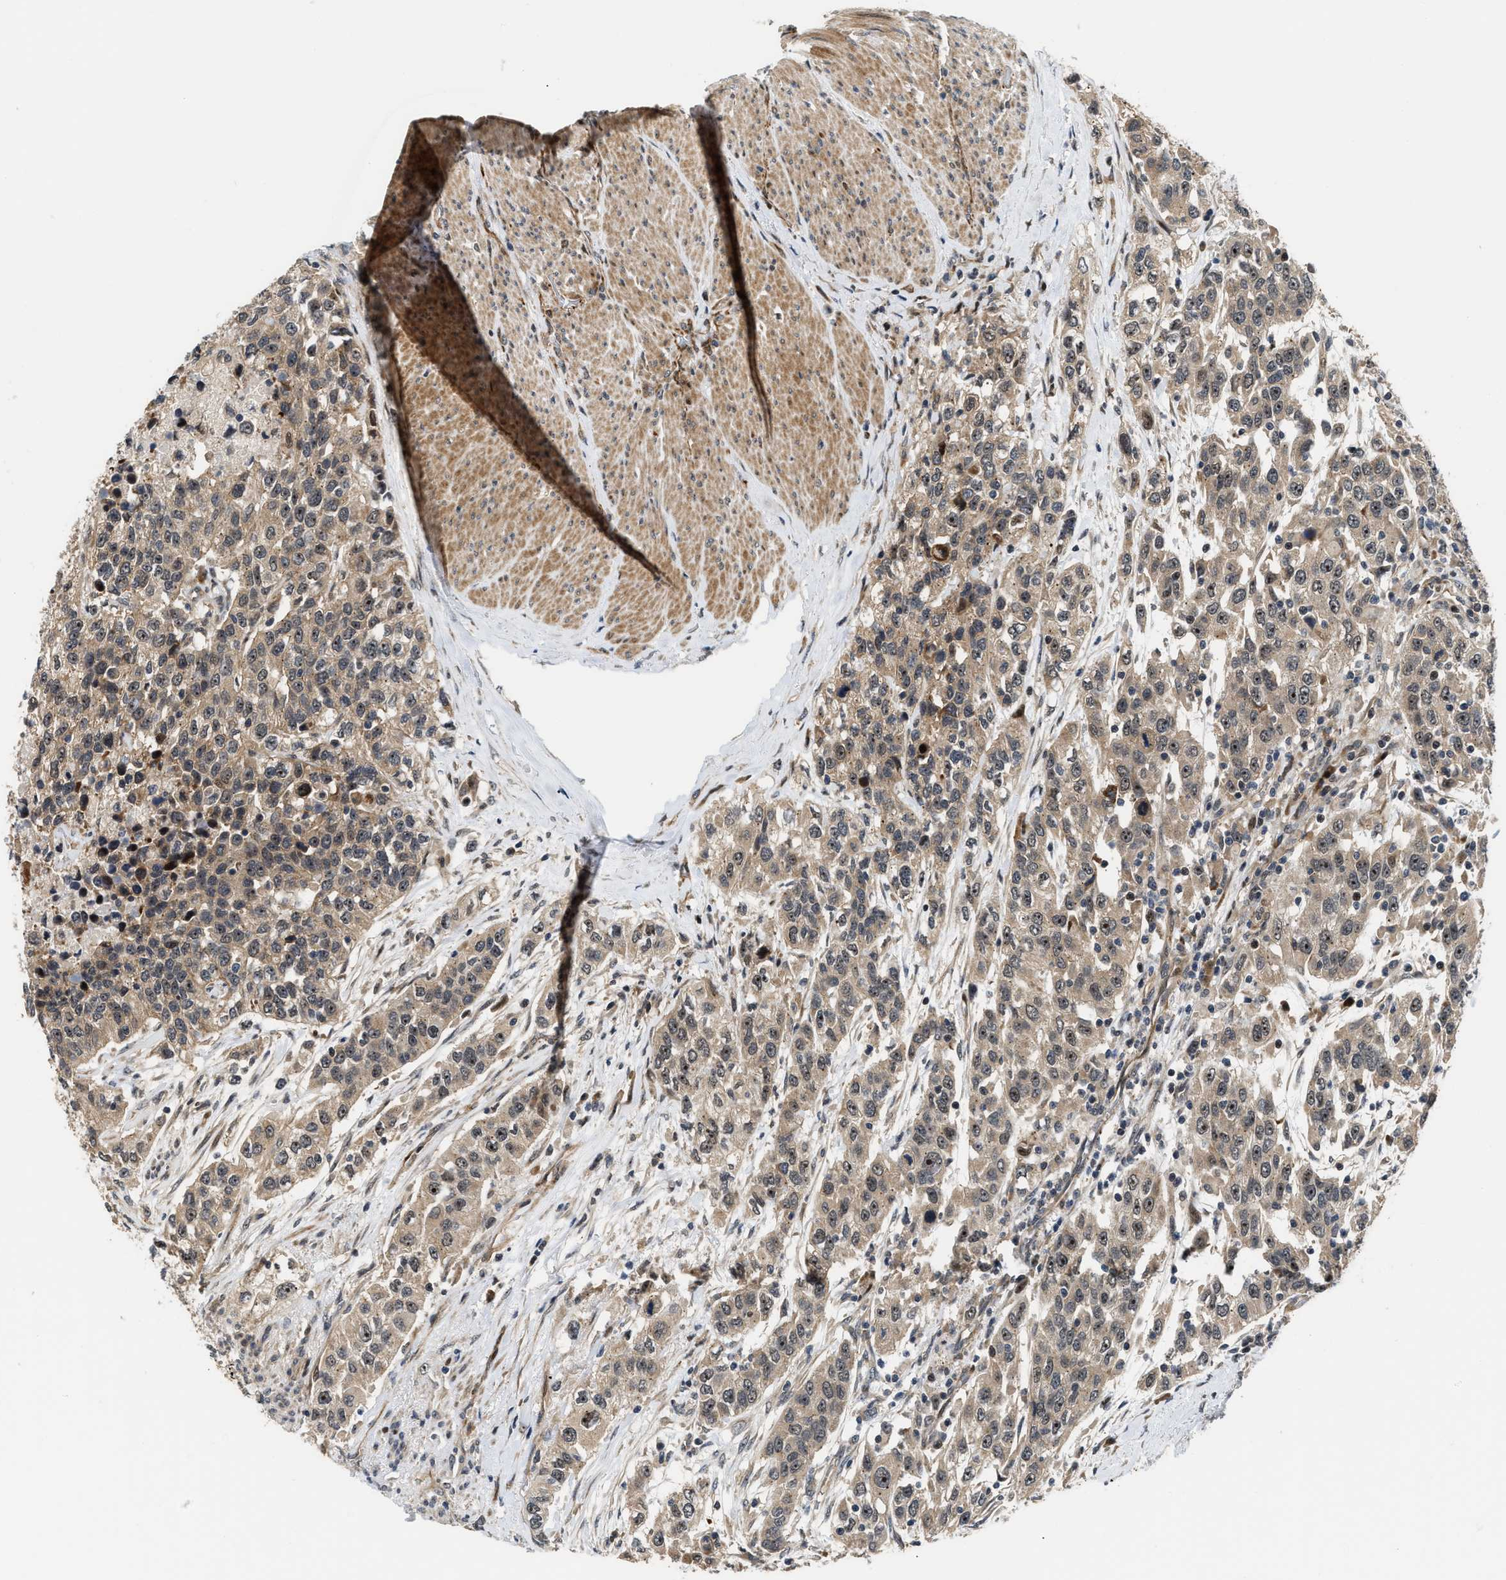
{"staining": {"intensity": "weak", "quantity": ">75%", "location": "cytoplasmic/membranous,nuclear"}, "tissue": "urothelial cancer", "cell_type": "Tumor cells", "image_type": "cancer", "snomed": [{"axis": "morphology", "description": "Urothelial carcinoma, High grade"}, {"axis": "topography", "description": "Urinary bladder"}], "caption": "Urothelial cancer stained for a protein (brown) demonstrates weak cytoplasmic/membranous and nuclear positive staining in about >75% of tumor cells.", "gene": "ALDH3A2", "patient": {"sex": "female", "age": 80}}